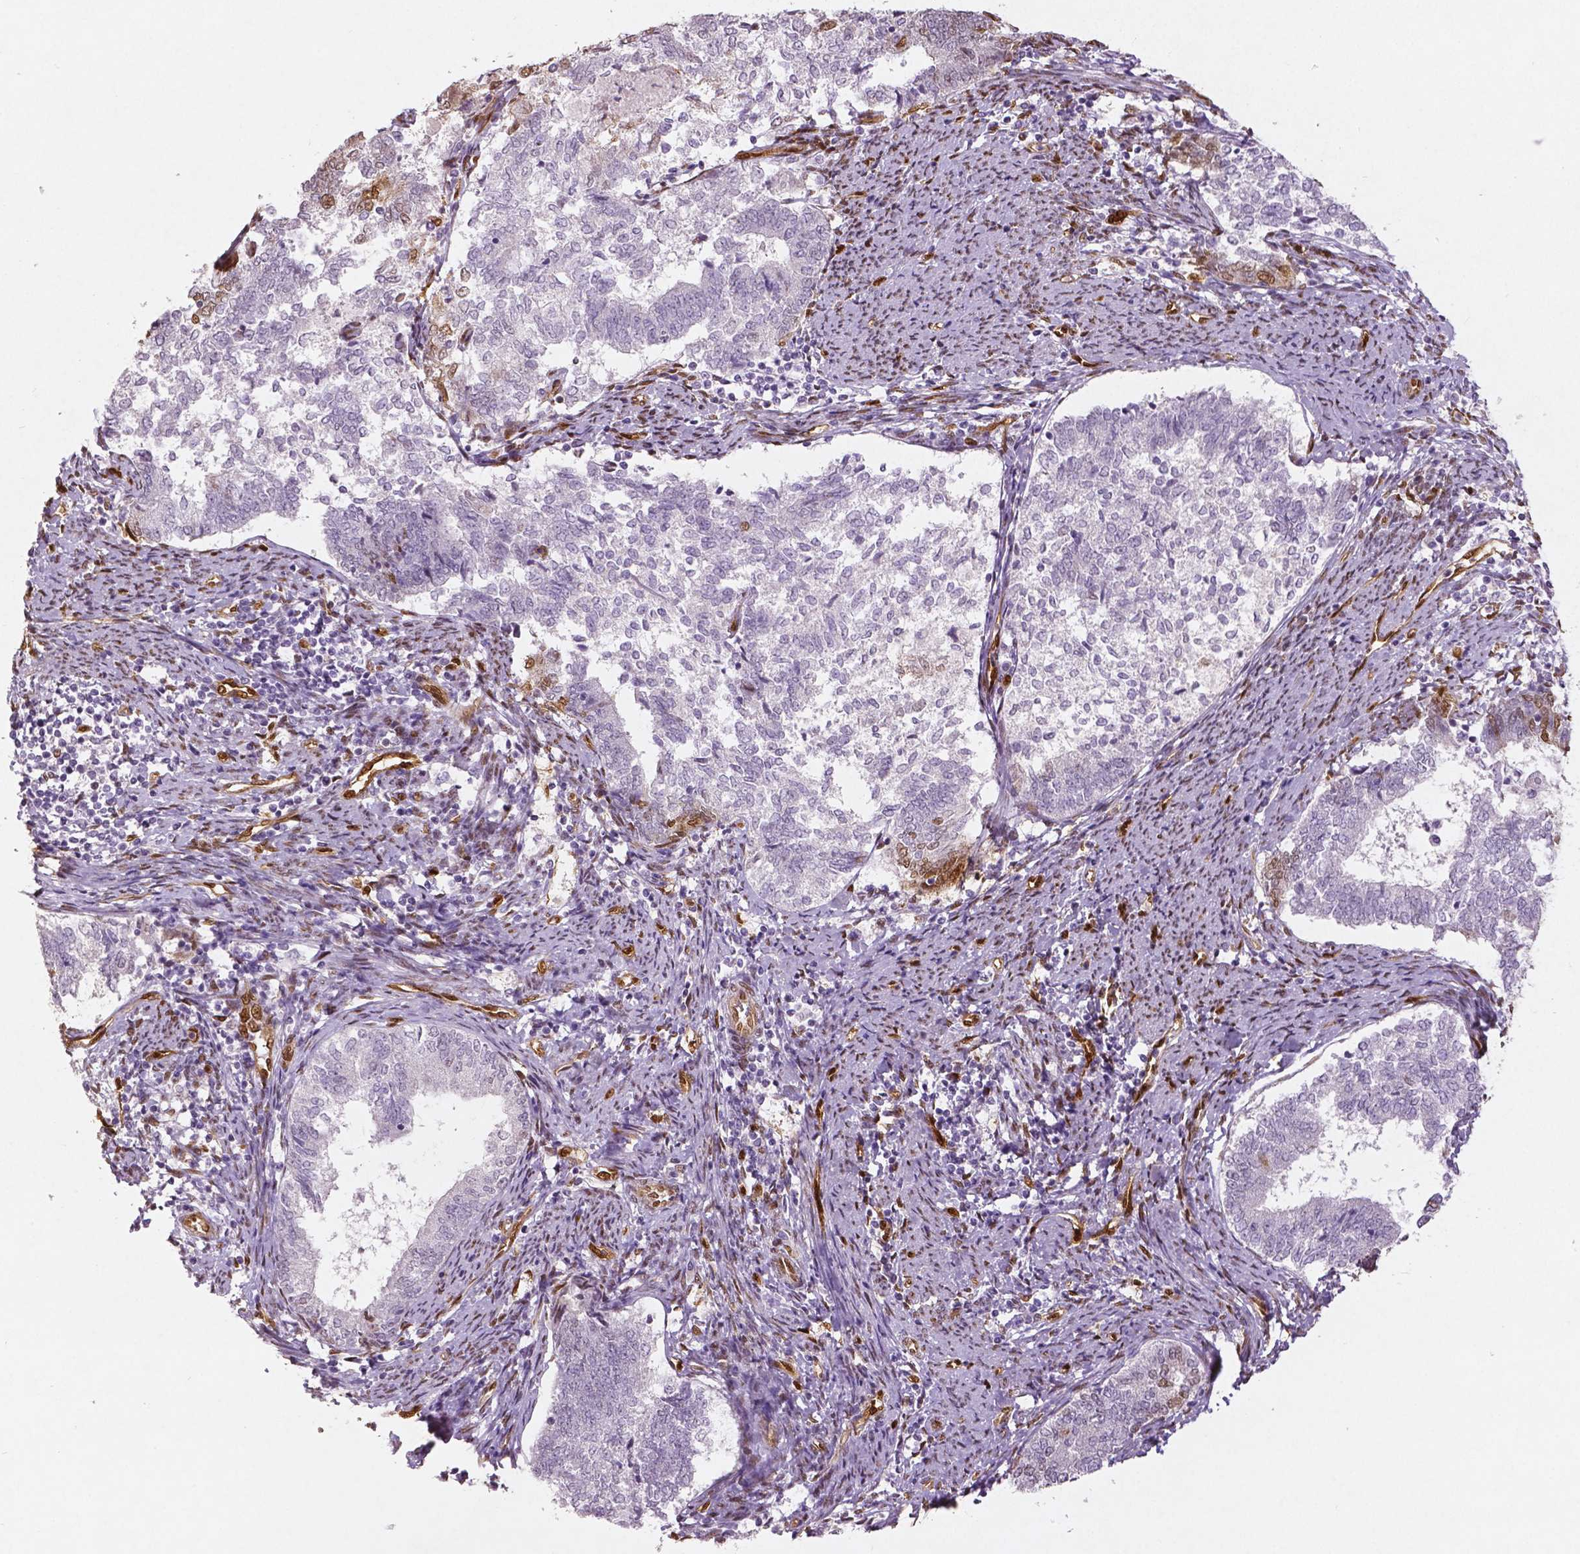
{"staining": {"intensity": "negative", "quantity": "none", "location": "none"}, "tissue": "endometrial cancer", "cell_type": "Tumor cells", "image_type": "cancer", "snomed": [{"axis": "morphology", "description": "Adenocarcinoma, NOS"}, {"axis": "topography", "description": "Endometrium"}], "caption": "Immunohistochemistry of human endometrial cancer (adenocarcinoma) reveals no staining in tumor cells. (DAB immunohistochemistry, high magnification).", "gene": "WWTR1", "patient": {"sex": "female", "age": 65}}